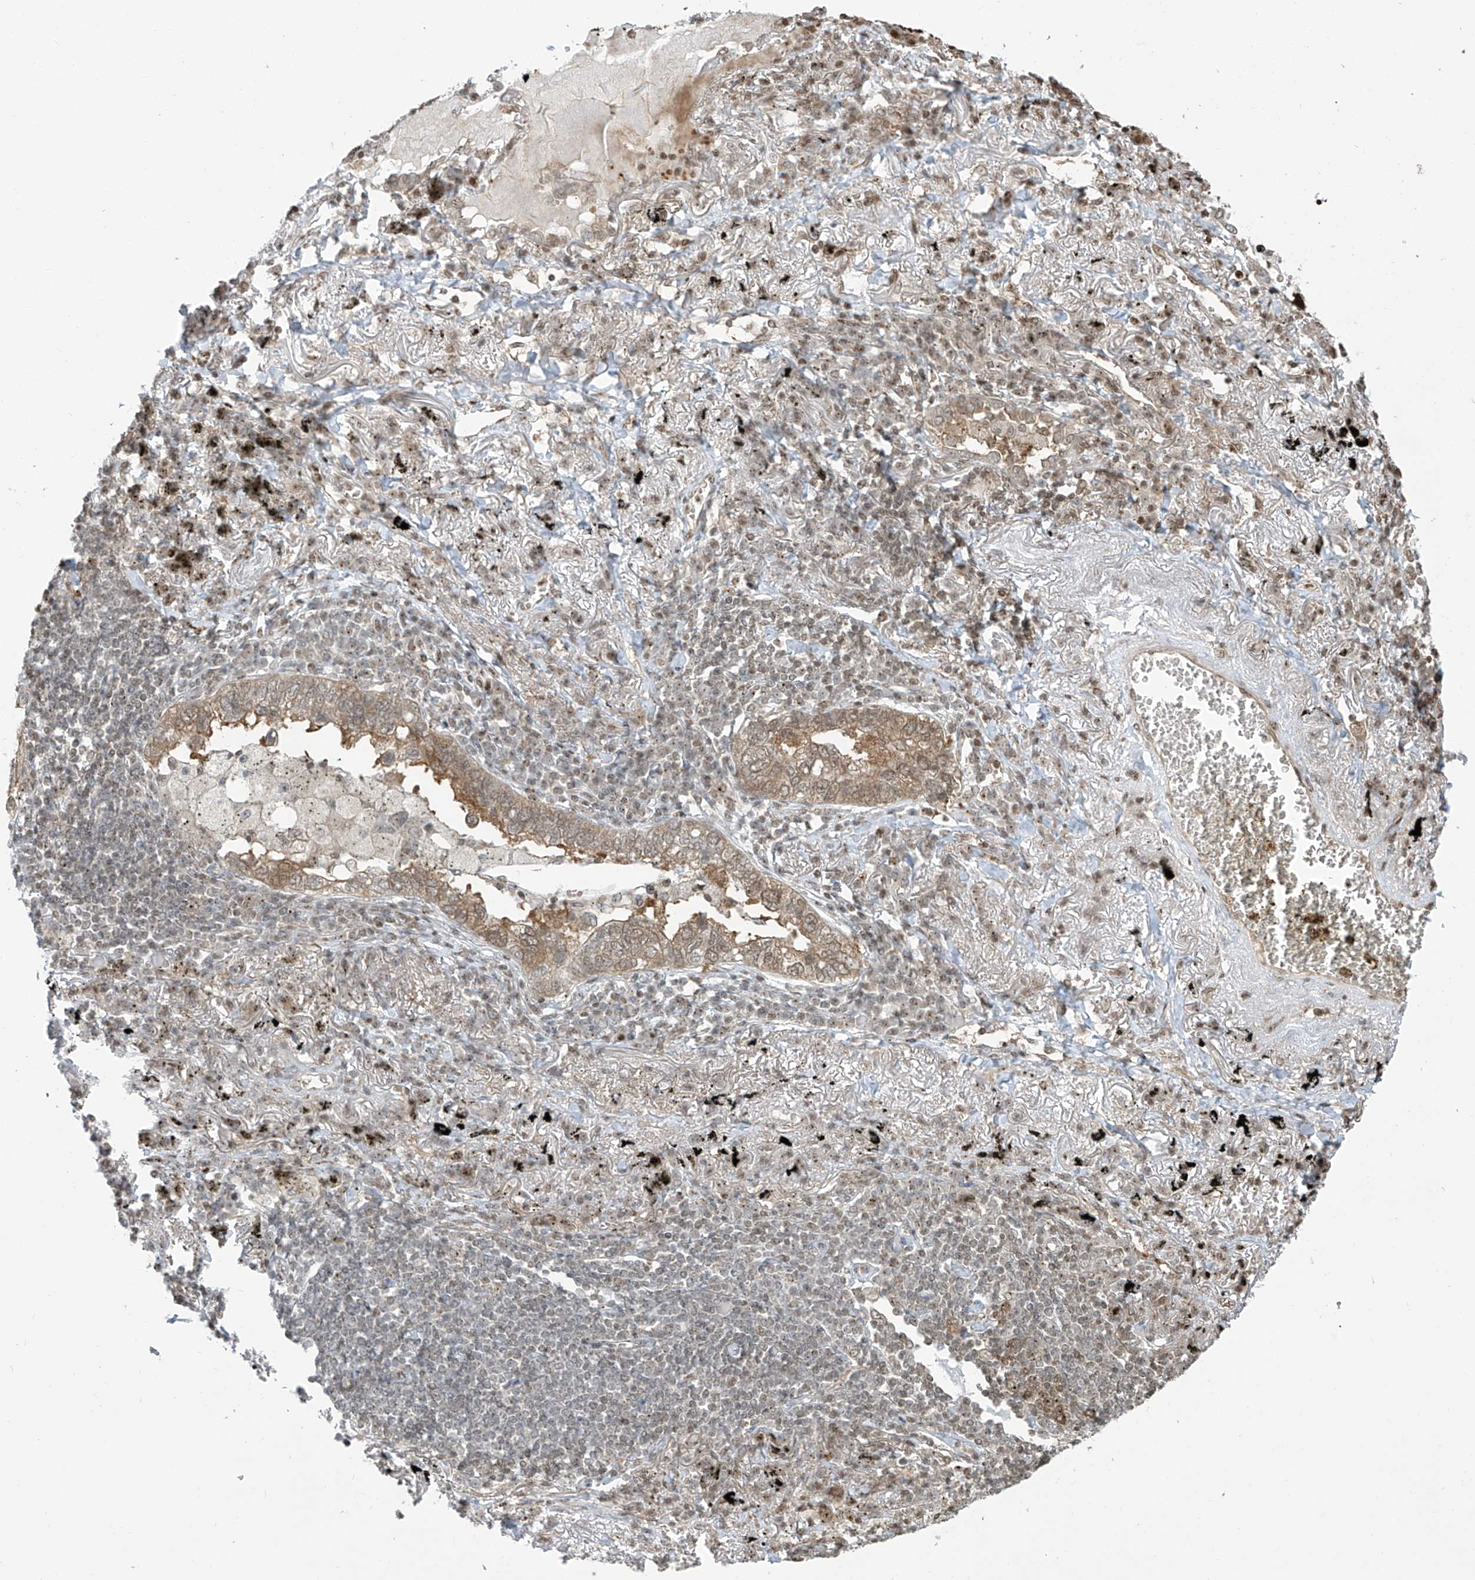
{"staining": {"intensity": "moderate", "quantity": ">75%", "location": "cytoplasmic/membranous"}, "tissue": "lung cancer", "cell_type": "Tumor cells", "image_type": "cancer", "snomed": [{"axis": "morphology", "description": "Adenocarcinoma, NOS"}, {"axis": "topography", "description": "Lung"}], "caption": "An immunohistochemistry image of tumor tissue is shown. Protein staining in brown highlights moderate cytoplasmic/membranous positivity in lung adenocarcinoma within tumor cells.", "gene": "VMP1", "patient": {"sex": "male", "age": 65}}